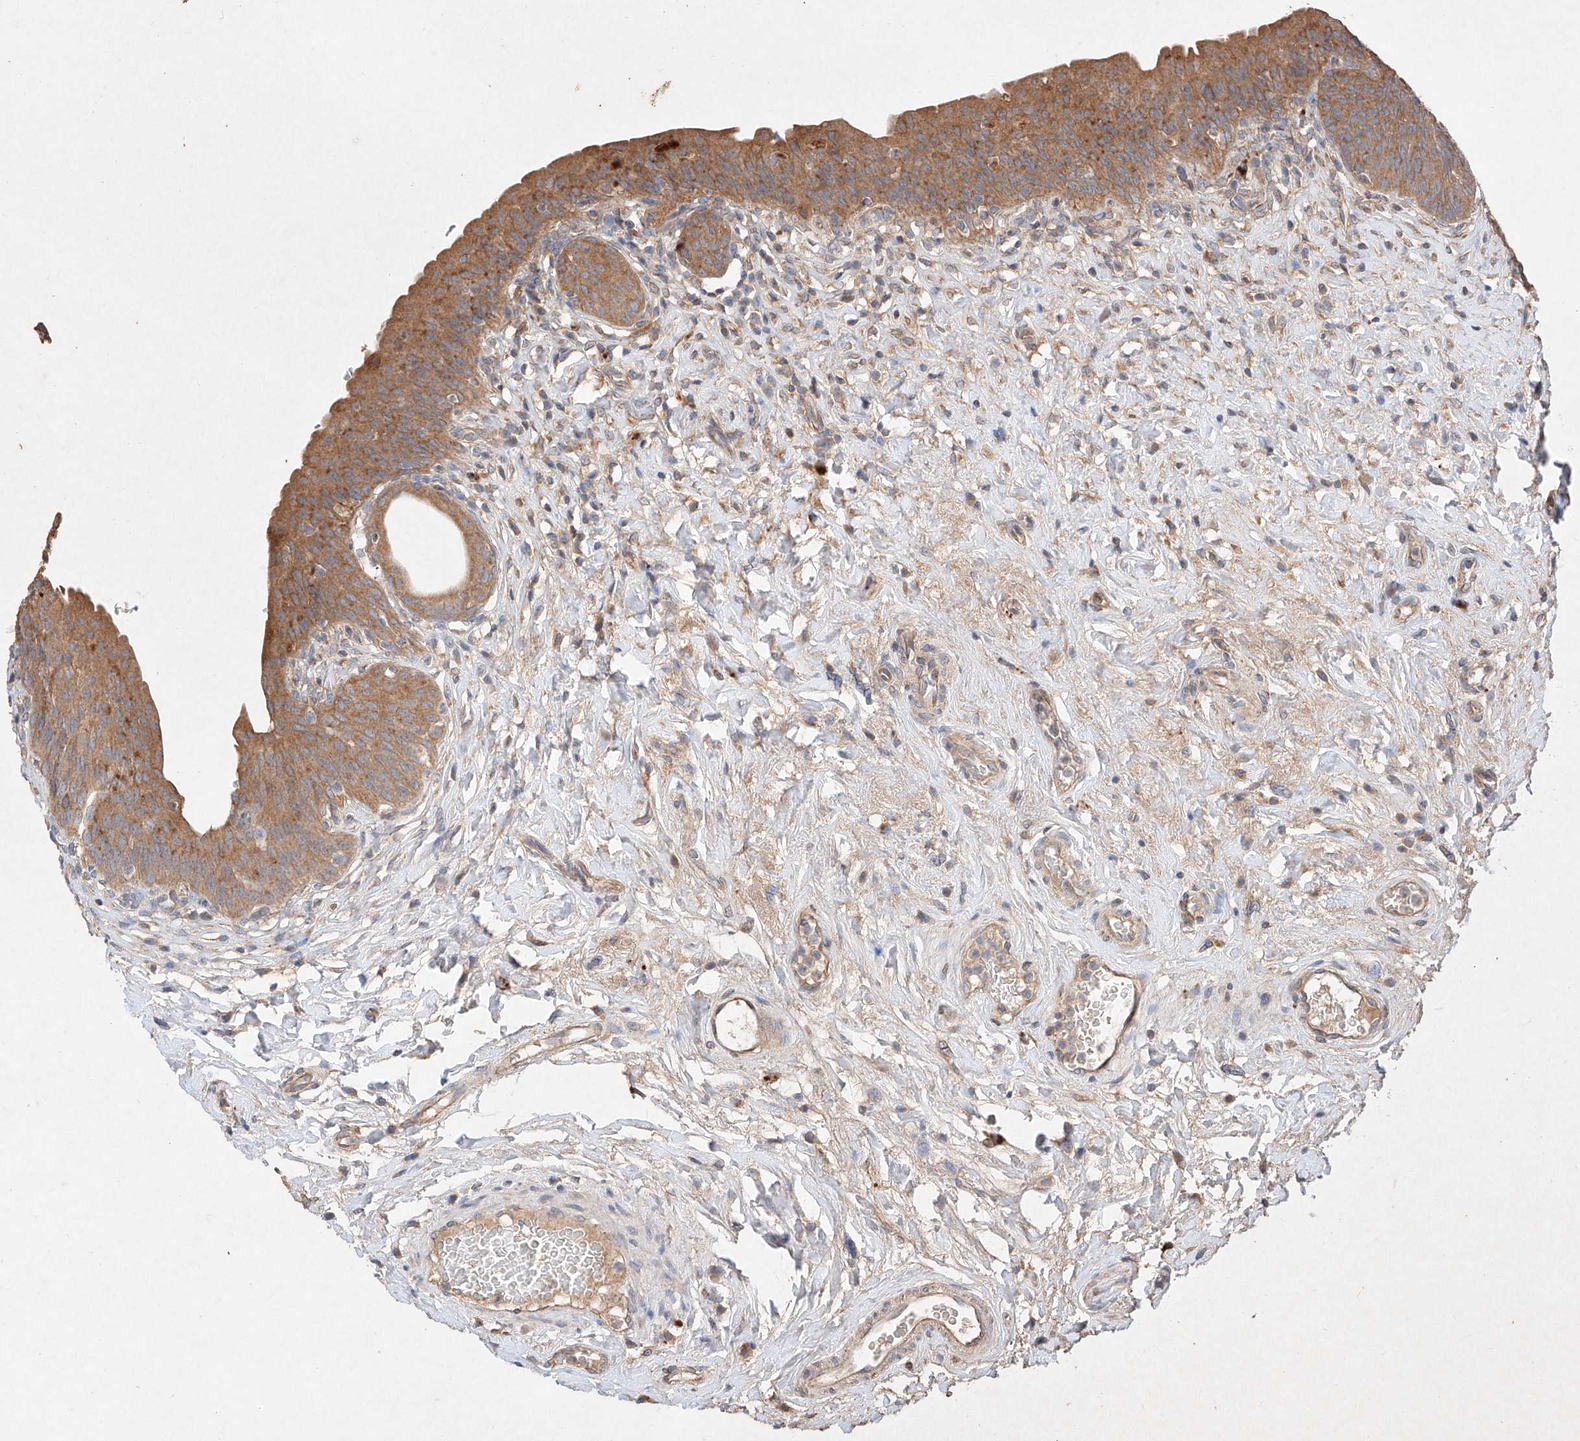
{"staining": {"intensity": "moderate", "quantity": ">75%", "location": "cytoplasmic/membranous"}, "tissue": "urinary bladder", "cell_type": "Urothelial cells", "image_type": "normal", "snomed": [{"axis": "morphology", "description": "Normal tissue, NOS"}, {"axis": "topography", "description": "Urinary bladder"}], "caption": "About >75% of urothelial cells in unremarkable human urinary bladder reveal moderate cytoplasmic/membranous protein expression as visualized by brown immunohistochemical staining.", "gene": "C6orf62", "patient": {"sex": "male", "age": 83}}